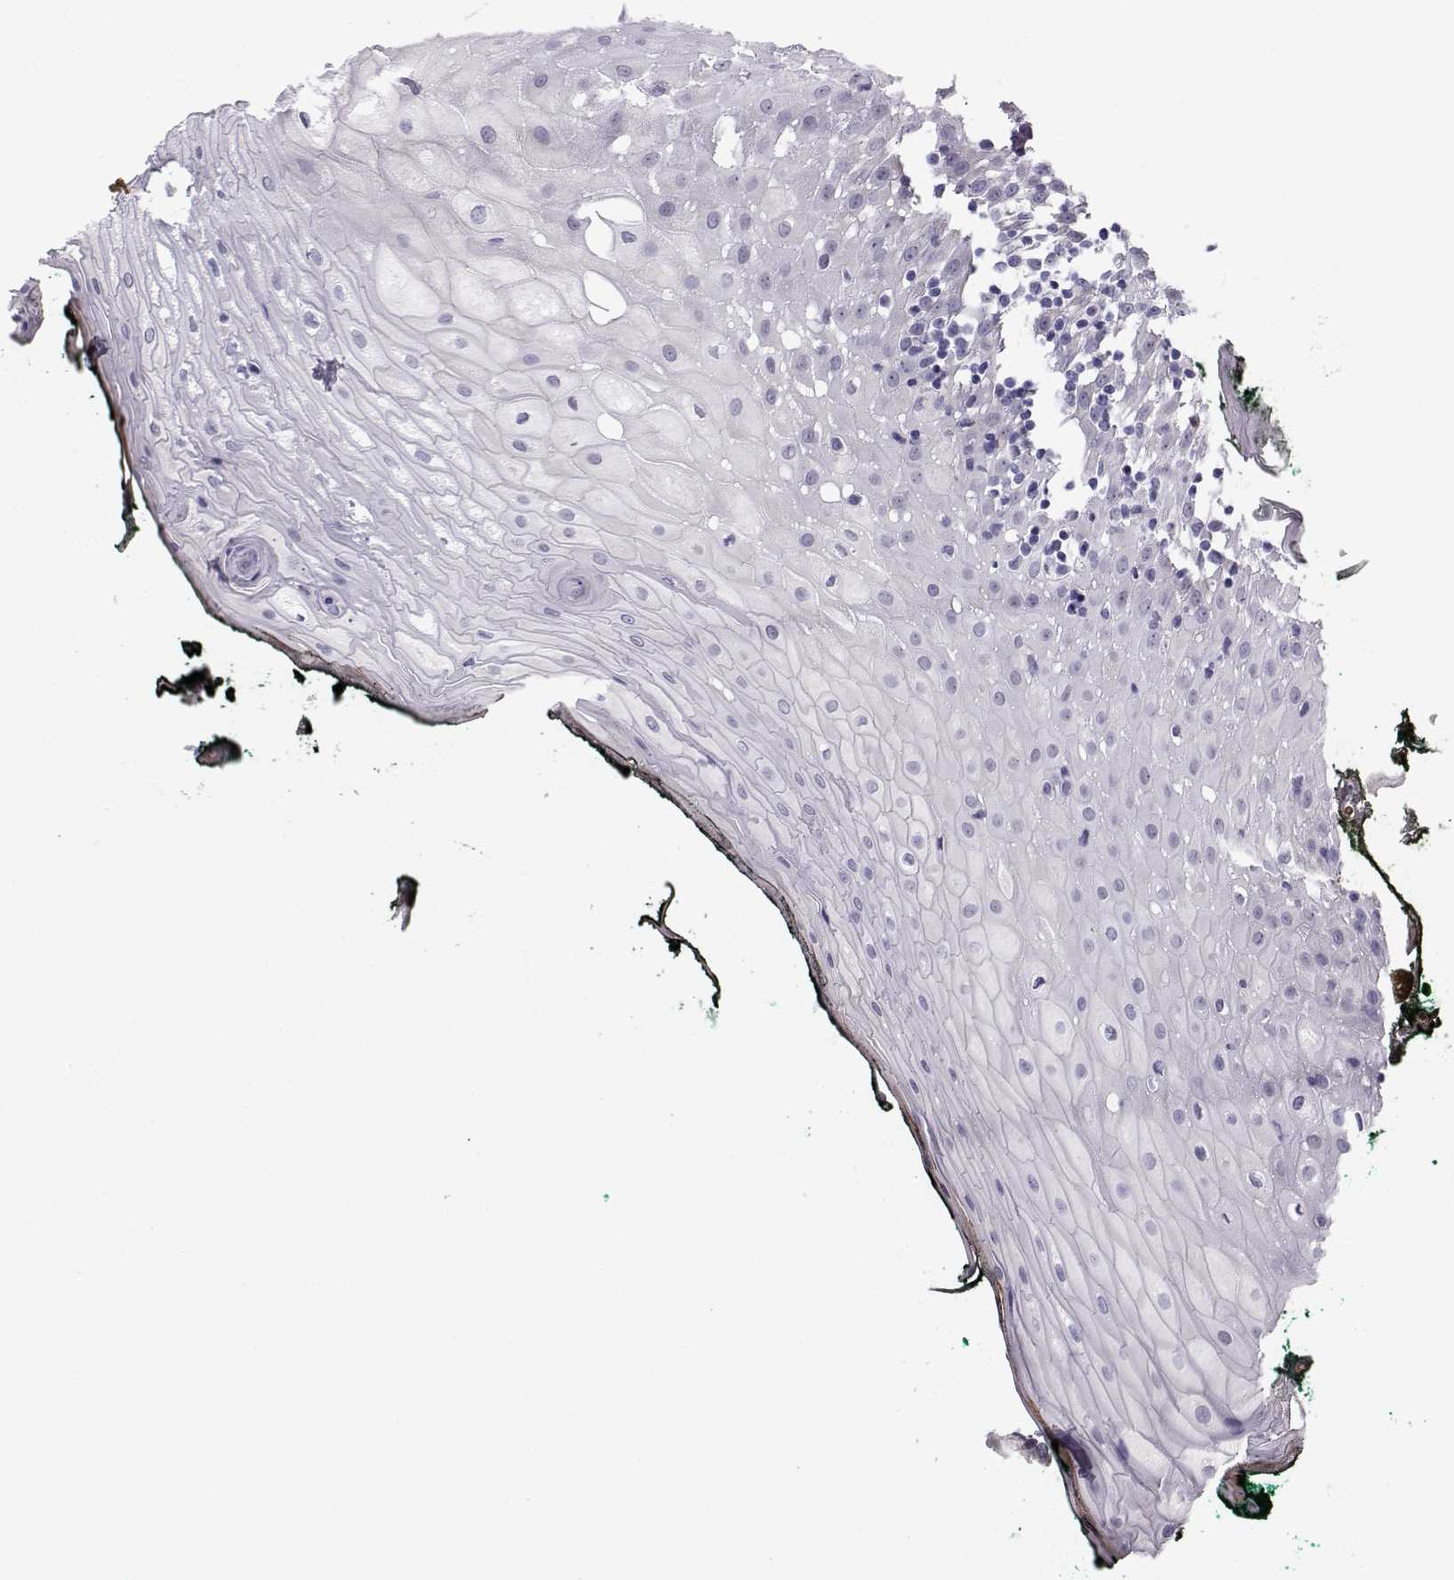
{"staining": {"intensity": "negative", "quantity": "none", "location": "none"}, "tissue": "oral mucosa", "cell_type": "Squamous epithelial cells", "image_type": "normal", "snomed": [{"axis": "morphology", "description": "Normal tissue, NOS"}, {"axis": "topography", "description": "Oral tissue"}, {"axis": "topography", "description": "Head-Neck"}], "caption": "Immunohistochemical staining of unremarkable human oral mucosa reveals no significant staining in squamous epithelial cells.", "gene": "KCNMB4", "patient": {"sex": "female", "age": 68}}